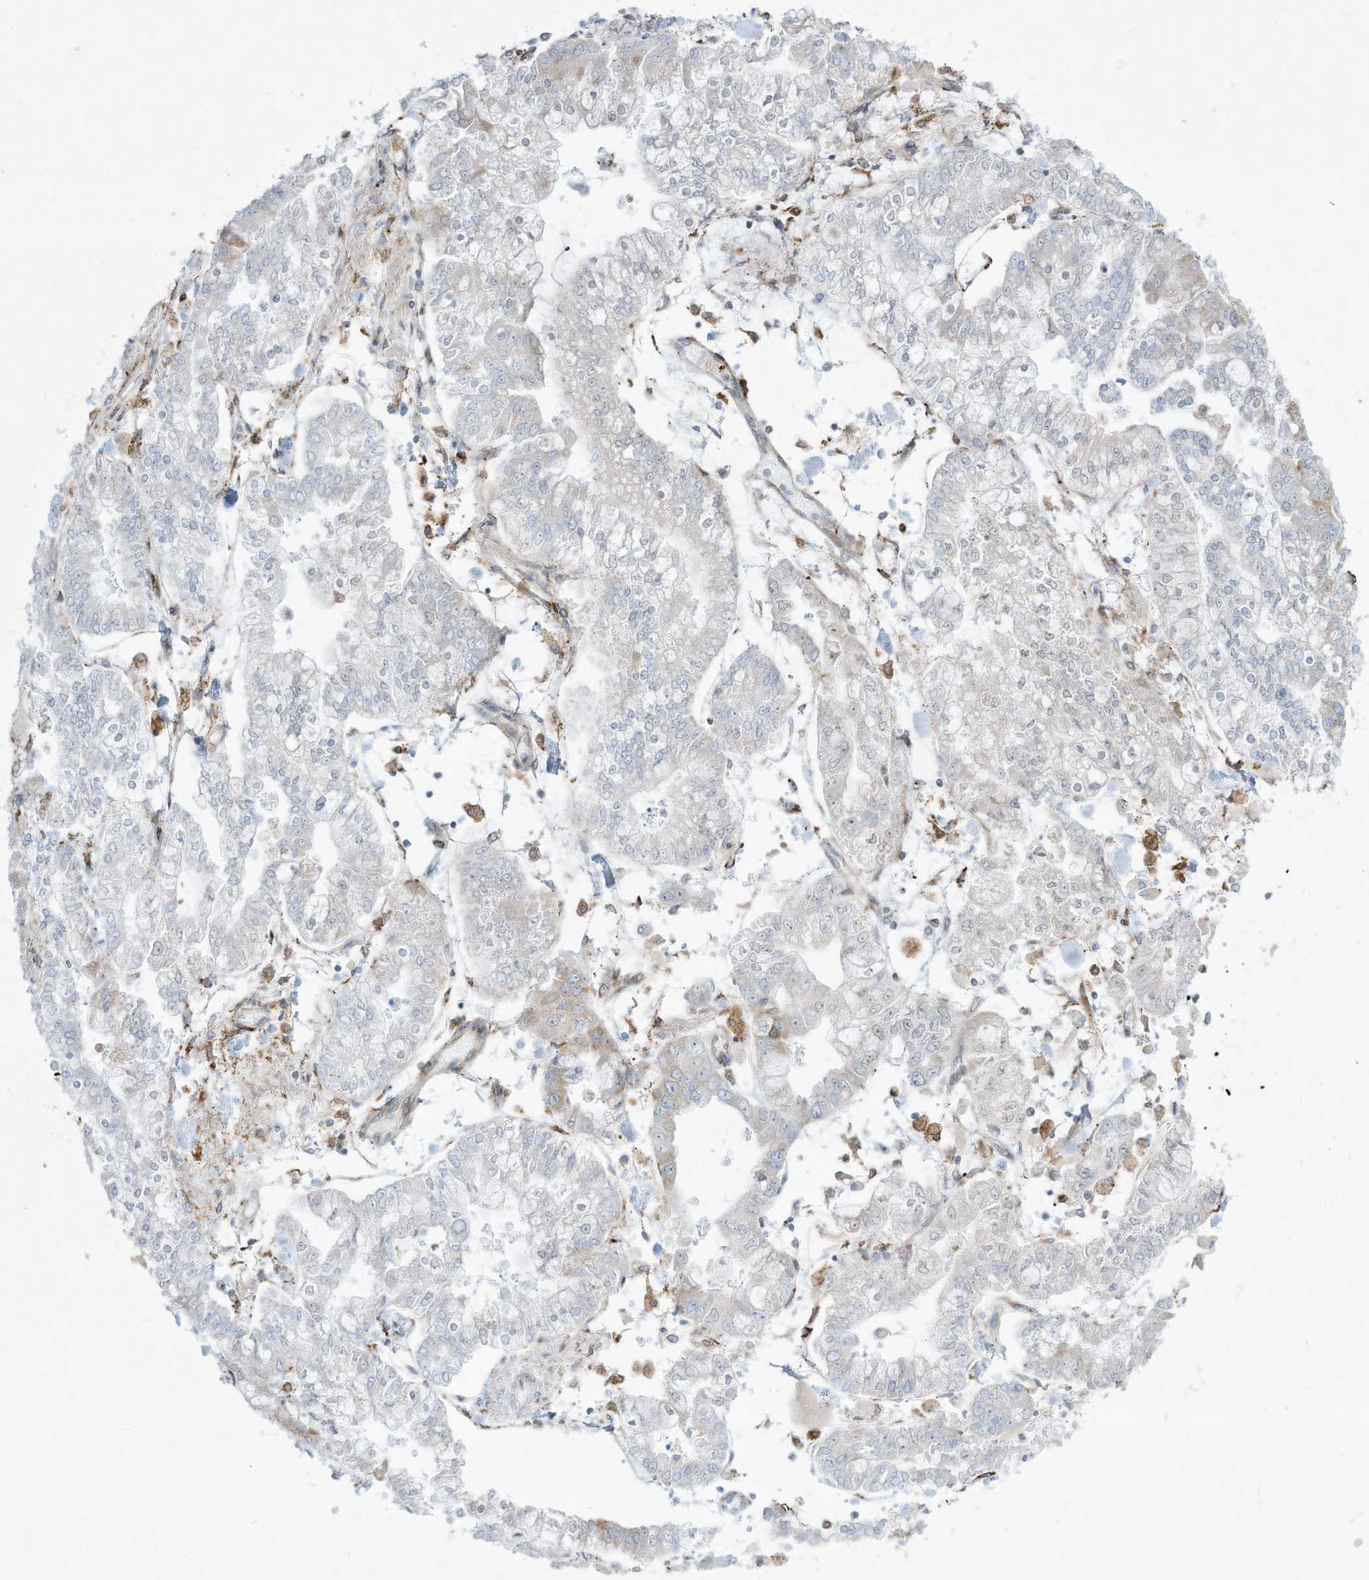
{"staining": {"intensity": "negative", "quantity": "none", "location": "none"}, "tissue": "stomach cancer", "cell_type": "Tumor cells", "image_type": "cancer", "snomed": [{"axis": "morphology", "description": "Normal tissue, NOS"}, {"axis": "morphology", "description": "Adenocarcinoma, NOS"}, {"axis": "topography", "description": "Stomach, upper"}, {"axis": "topography", "description": "Stomach"}], "caption": "Tumor cells are negative for brown protein staining in adenocarcinoma (stomach). (DAB (3,3'-diaminobenzidine) immunohistochemistry with hematoxylin counter stain).", "gene": "PTK6", "patient": {"sex": "male", "age": 76}}